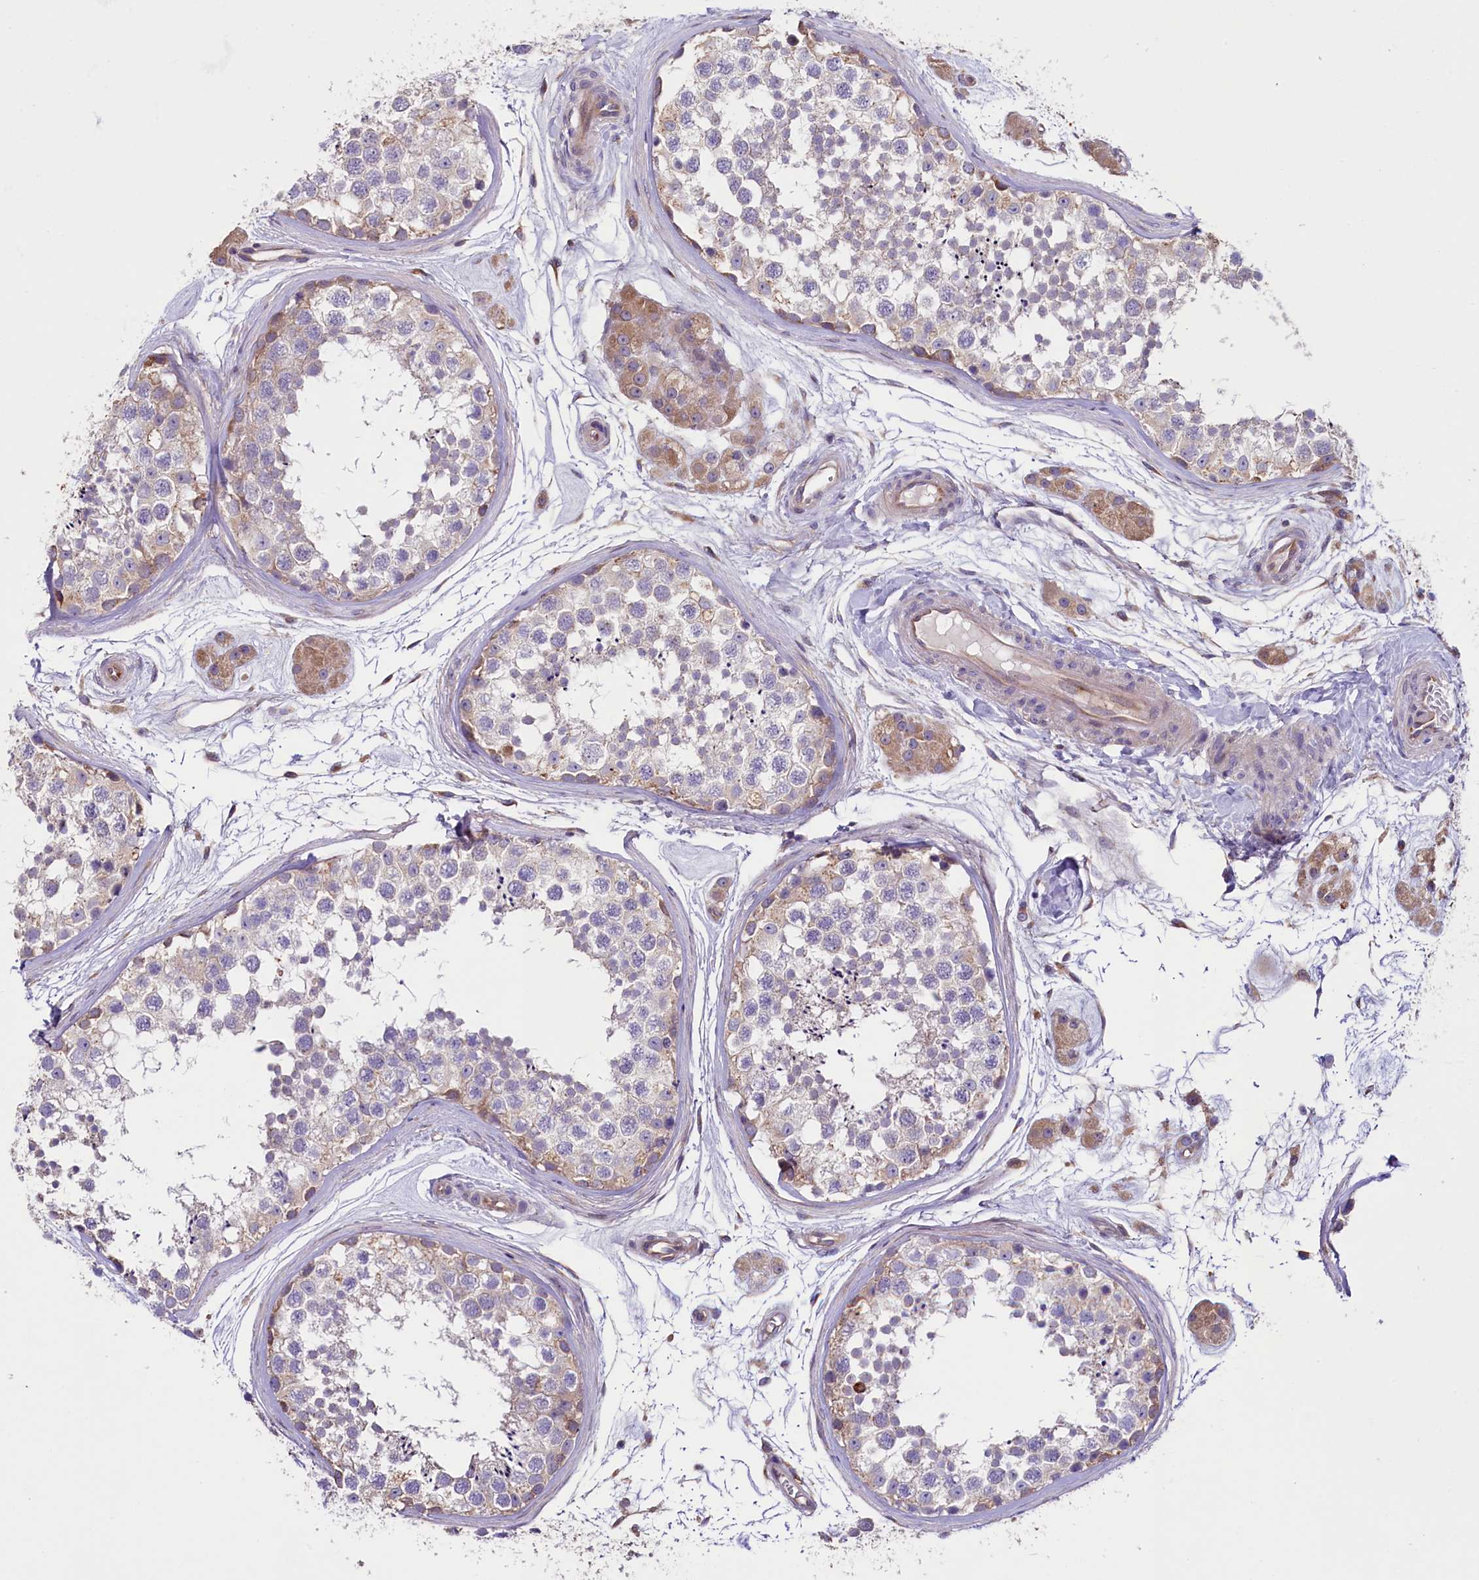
{"staining": {"intensity": "weak", "quantity": "<25%", "location": "cytoplasmic/membranous"}, "tissue": "testis", "cell_type": "Cells in seminiferous ducts", "image_type": "normal", "snomed": [{"axis": "morphology", "description": "Normal tissue, NOS"}, {"axis": "topography", "description": "Testis"}], "caption": "There is no significant expression in cells in seminiferous ducts of testis. (DAB IHC with hematoxylin counter stain).", "gene": "GPR108", "patient": {"sex": "male", "age": 56}}